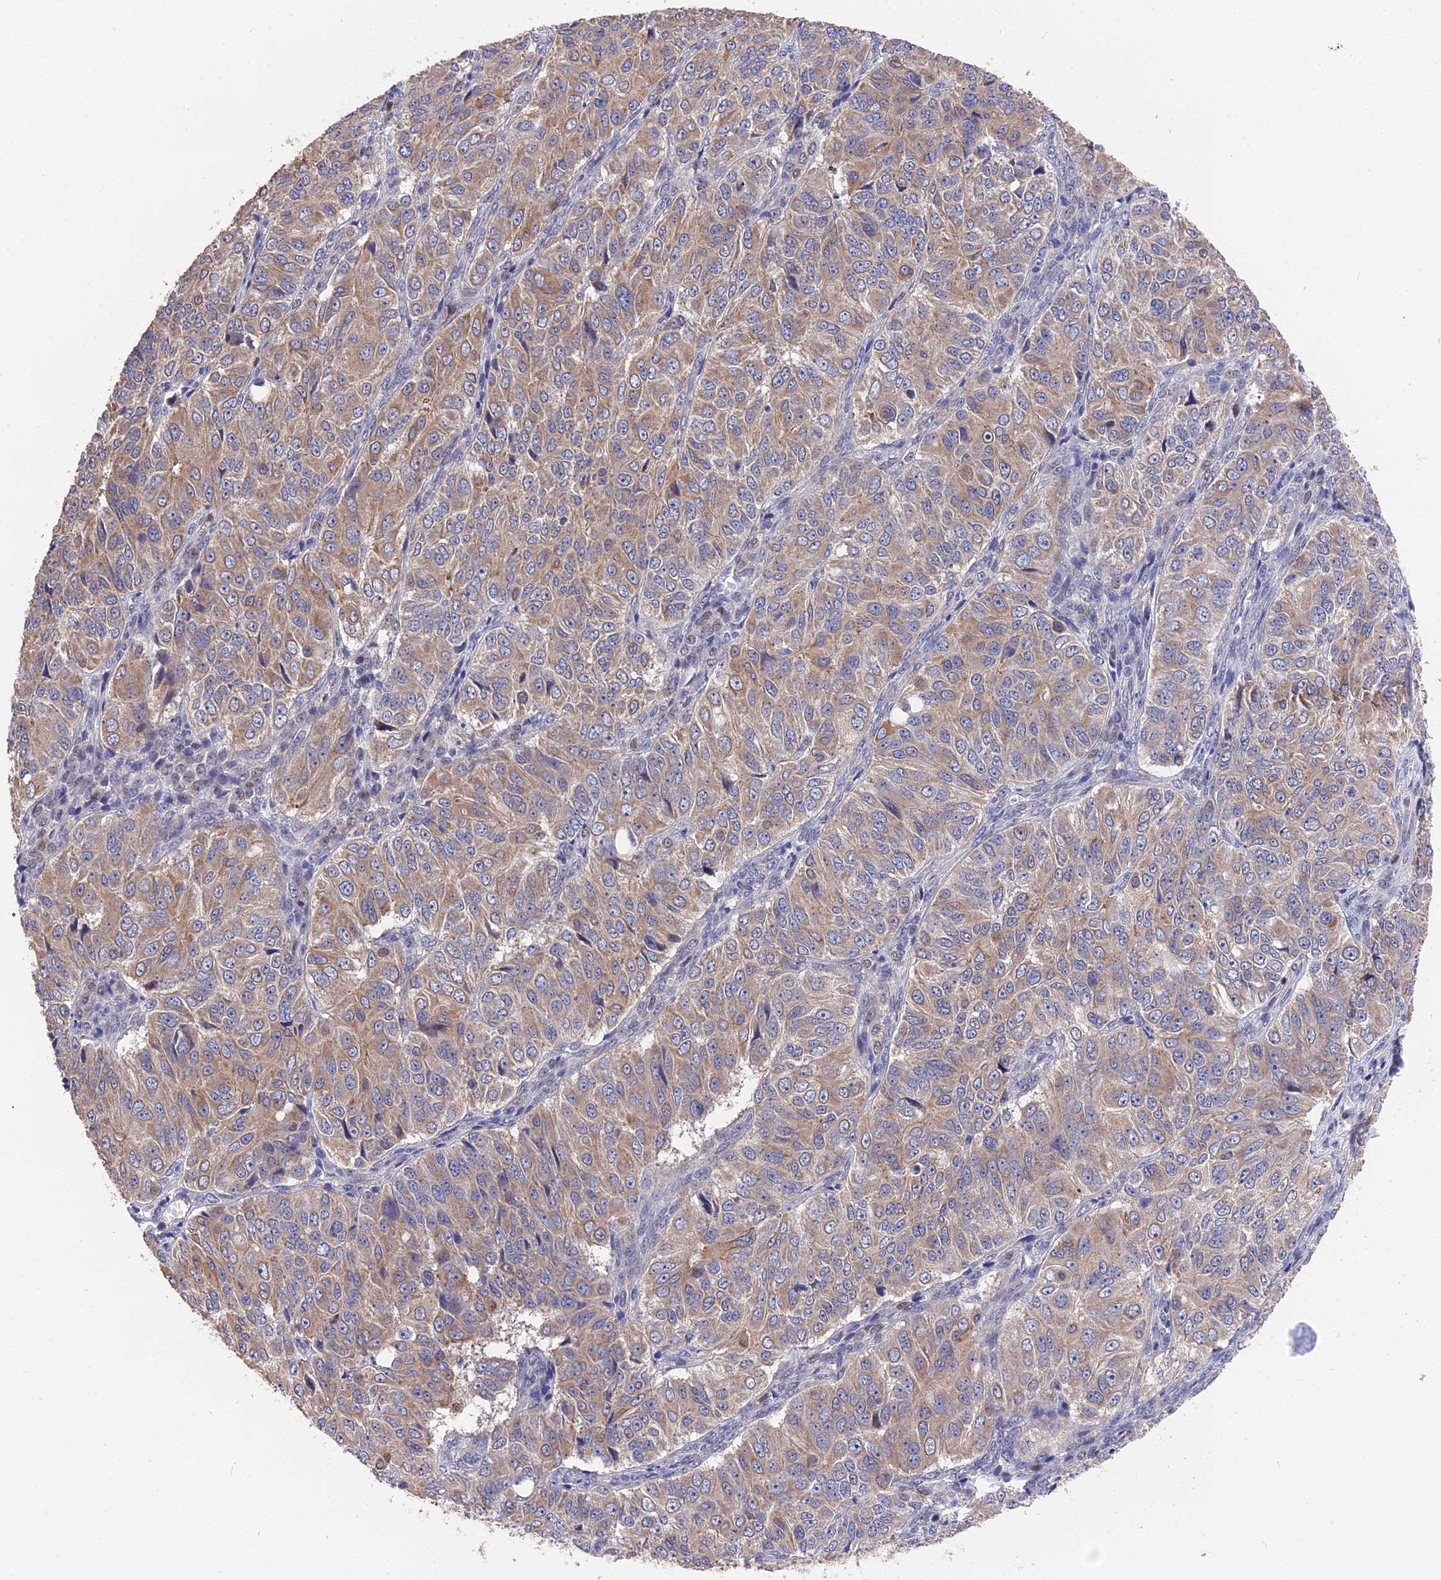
{"staining": {"intensity": "moderate", "quantity": "25%-75%", "location": "cytoplasmic/membranous"}, "tissue": "ovarian cancer", "cell_type": "Tumor cells", "image_type": "cancer", "snomed": [{"axis": "morphology", "description": "Carcinoma, endometroid"}, {"axis": "topography", "description": "Ovary"}], "caption": "Immunohistochemical staining of human ovarian cancer reveals medium levels of moderate cytoplasmic/membranous staining in about 25%-75% of tumor cells.", "gene": "ZCCHC2", "patient": {"sex": "female", "age": 51}}